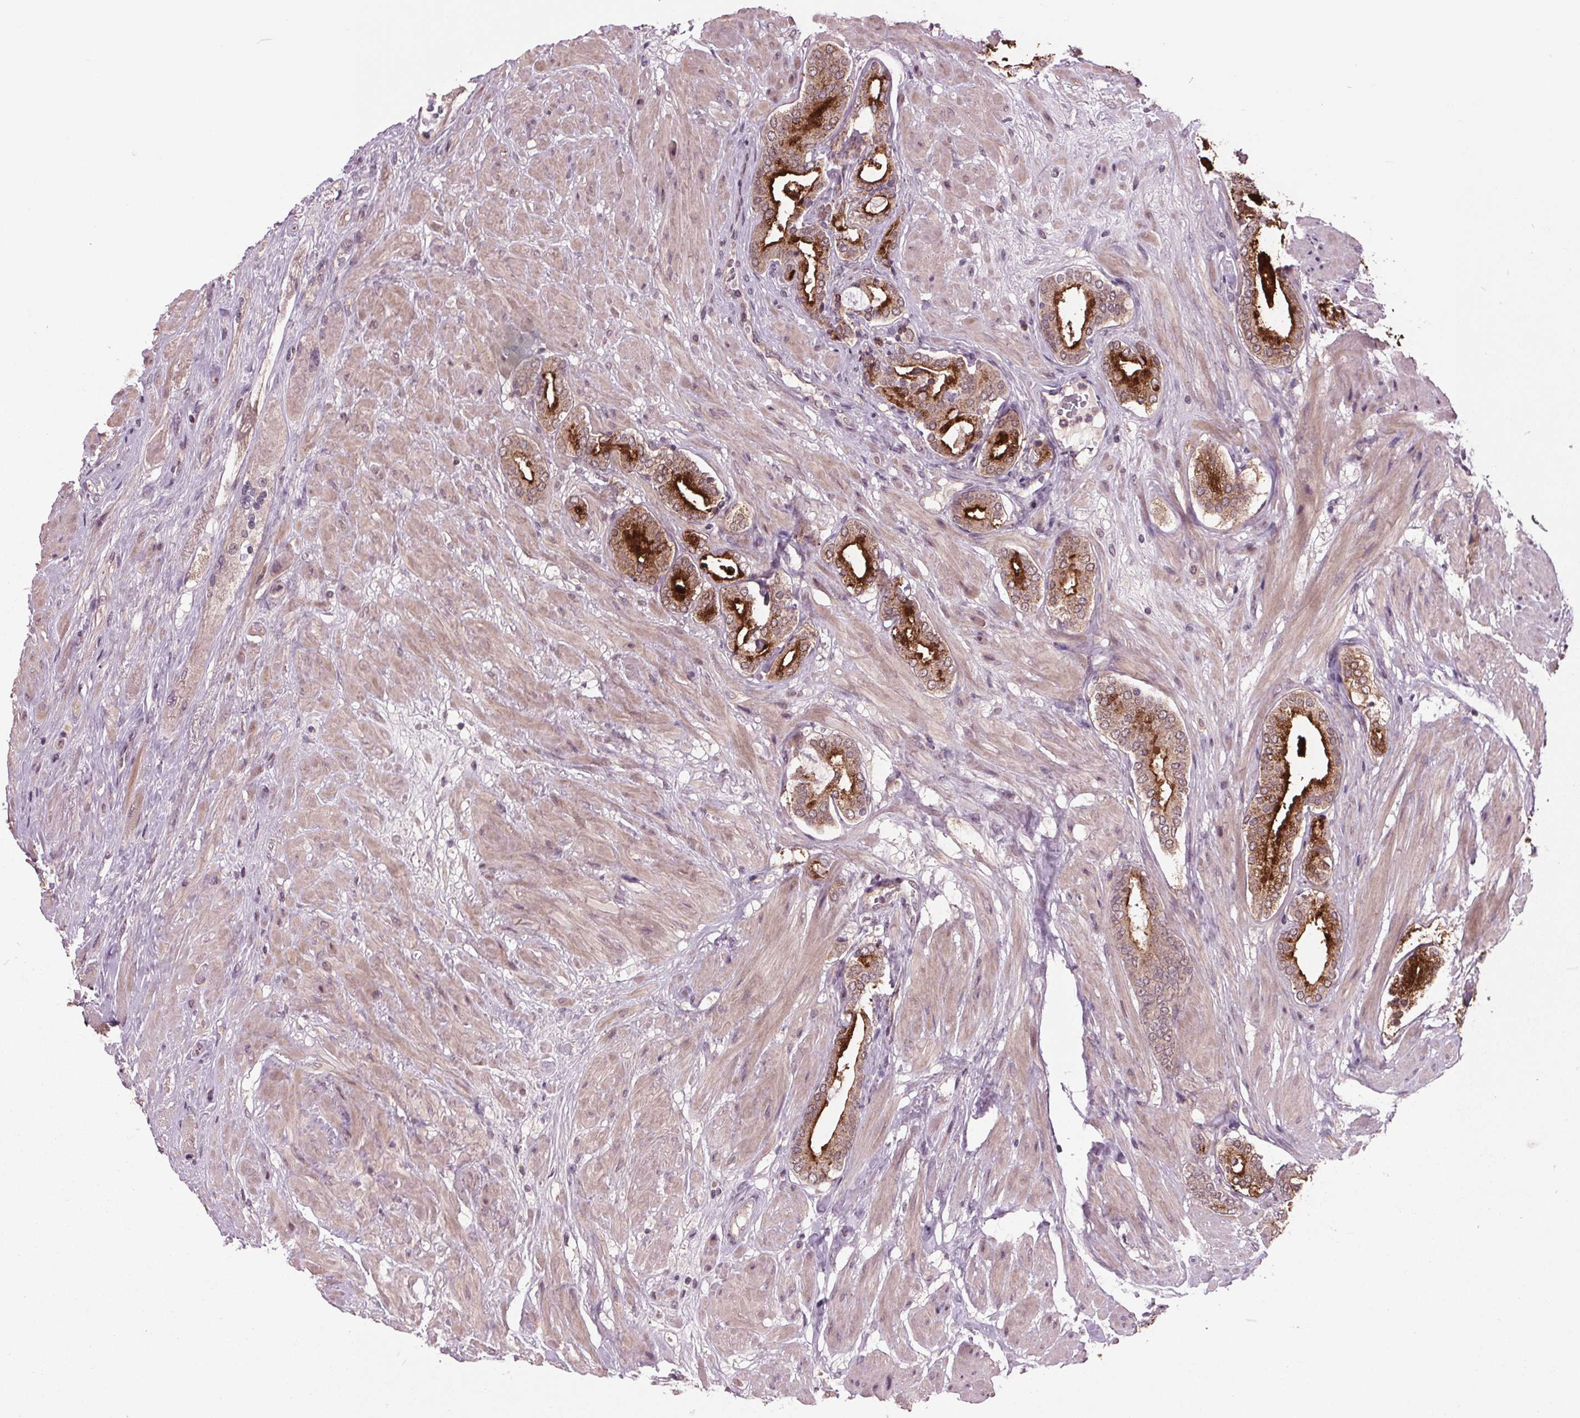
{"staining": {"intensity": "strong", "quantity": "25%-75%", "location": "cytoplasmic/membranous"}, "tissue": "prostate cancer", "cell_type": "Tumor cells", "image_type": "cancer", "snomed": [{"axis": "morphology", "description": "Adenocarcinoma, High grade"}, {"axis": "topography", "description": "Prostate"}], "caption": "Human prostate adenocarcinoma (high-grade) stained with a brown dye exhibits strong cytoplasmic/membranous positive positivity in approximately 25%-75% of tumor cells.", "gene": "MAPK8", "patient": {"sex": "male", "age": 56}}